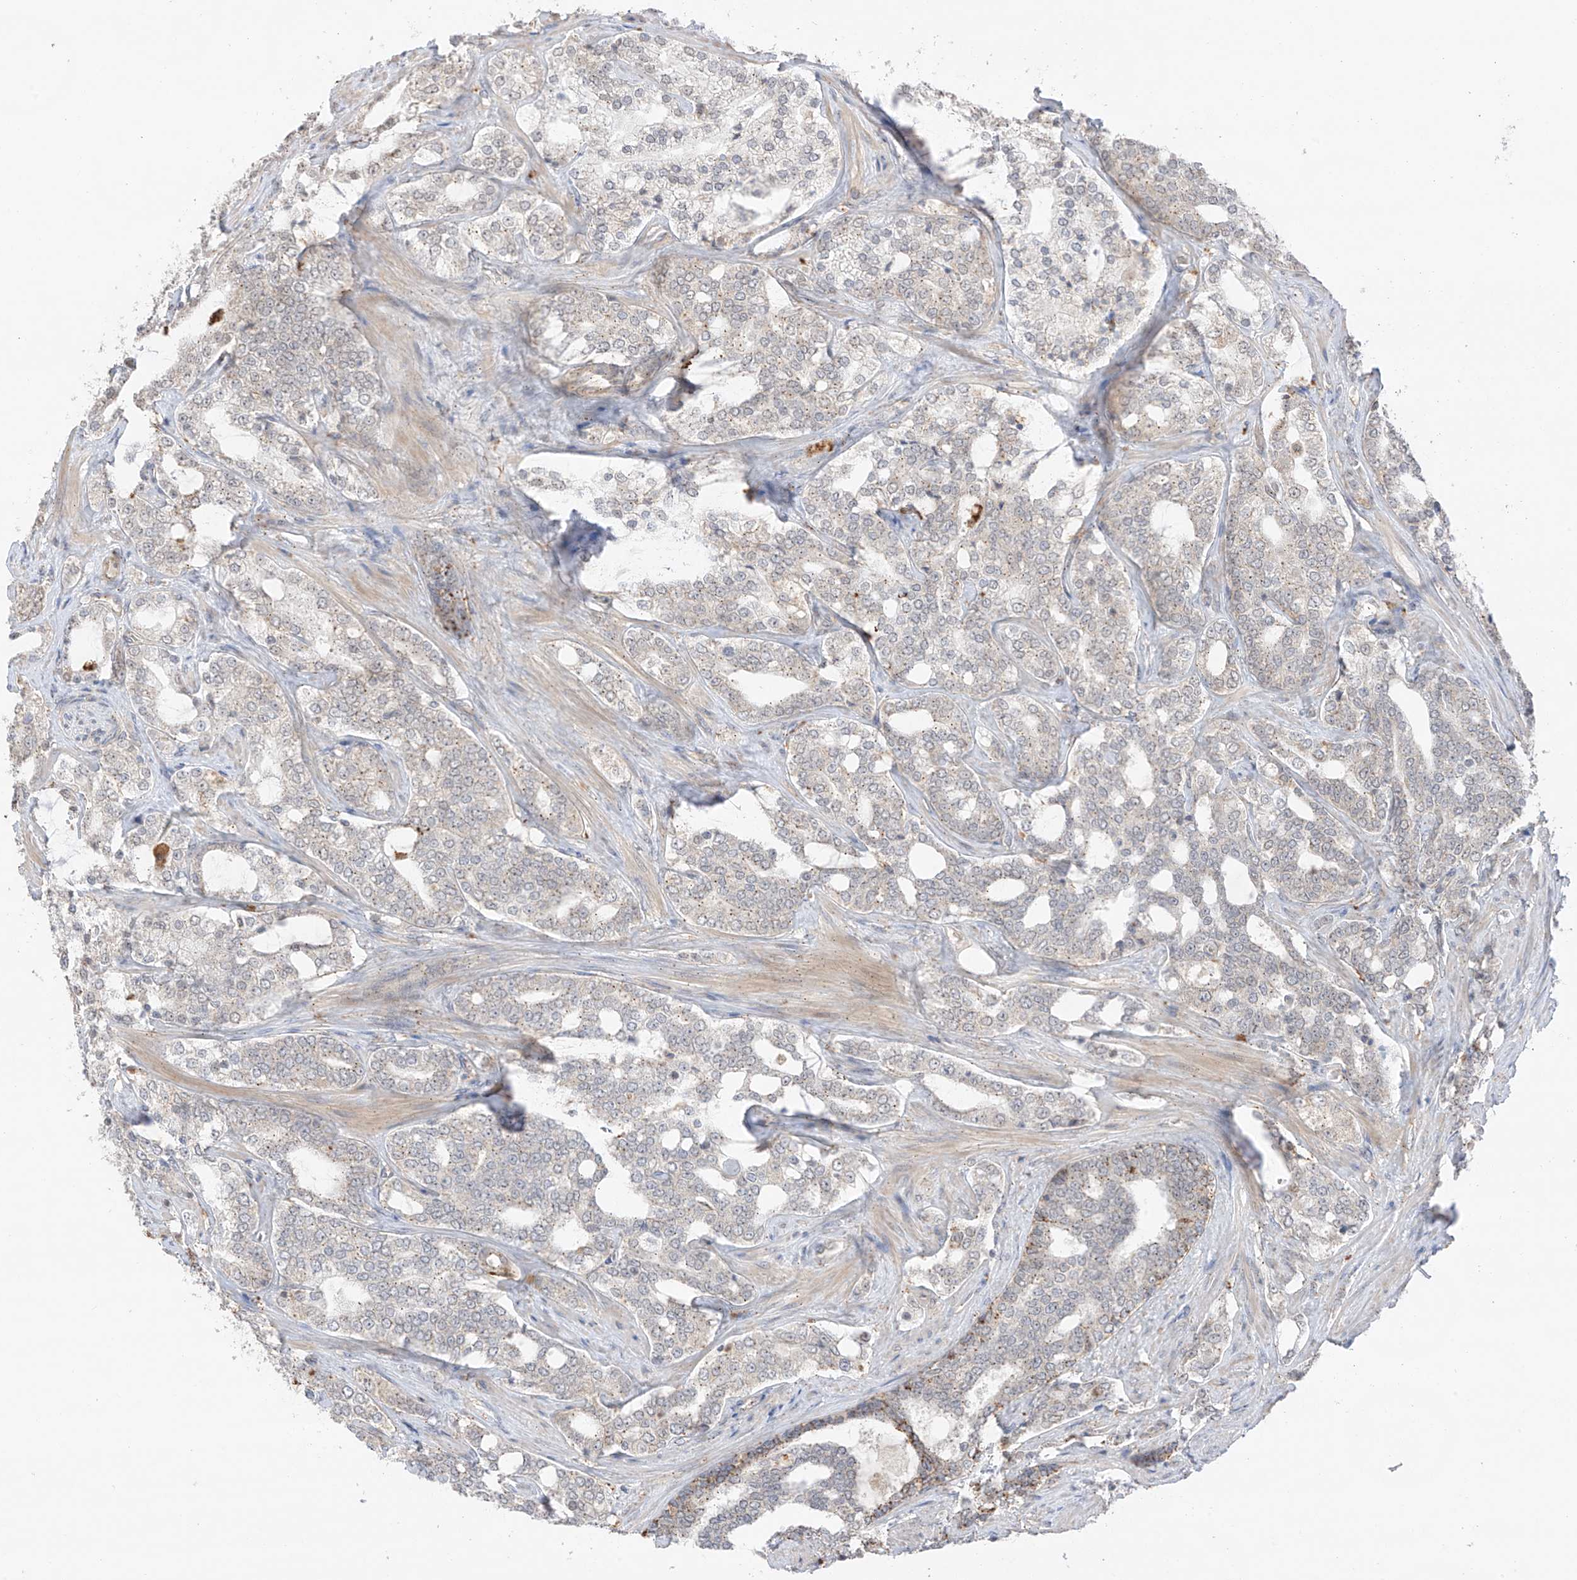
{"staining": {"intensity": "weak", "quantity": "<25%", "location": "cytoplasmic/membranous"}, "tissue": "prostate cancer", "cell_type": "Tumor cells", "image_type": "cancer", "snomed": [{"axis": "morphology", "description": "Adenocarcinoma, High grade"}, {"axis": "topography", "description": "Prostate"}], "caption": "High magnification brightfield microscopy of prostate cancer (high-grade adenocarcinoma) stained with DAB (brown) and counterstained with hematoxylin (blue): tumor cells show no significant staining. (Immunohistochemistry, brightfield microscopy, high magnification).", "gene": "N4BP3", "patient": {"sex": "male", "age": 64}}